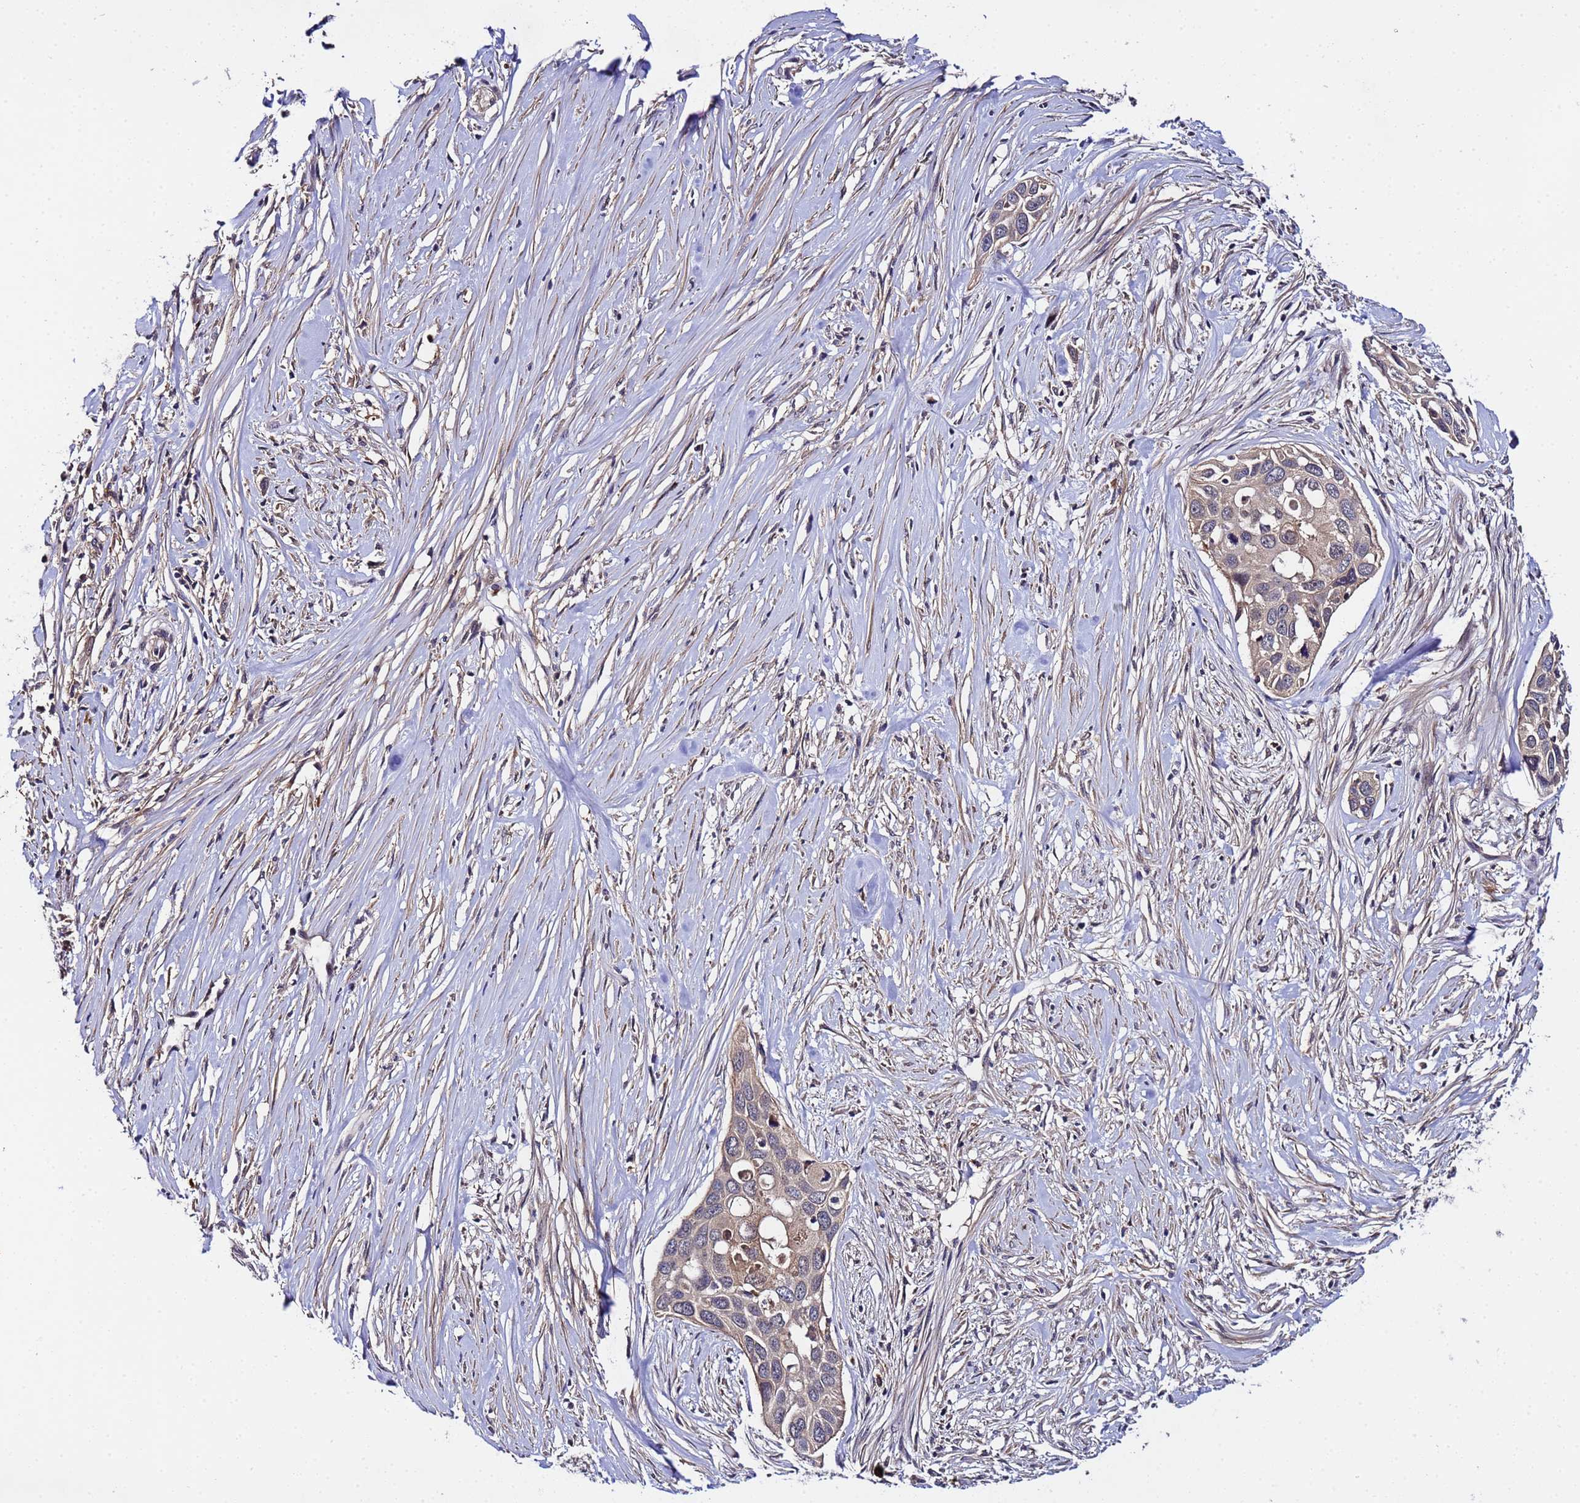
{"staining": {"intensity": "weak", "quantity": "25%-75%", "location": "cytoplasmic/membranous"}, "tissue": "pancreatic cancer", "cell_type": "Tumor cells", "image_type": "cancer", "snomed": [{"axis": "morphology", "description": "Adenocarcinoma, NOS"}, {"axis": "topography", "description": "Pancreas"}], "caption": "Immunohistochemical staining of adenocarcinoma (pancreatic) shows weak cytoplasmic/membranous protein positivity in about 25%-75% of tumor cells.", "gene": "PLXDC2", "patient": {"sex": "female", "age": 60}}